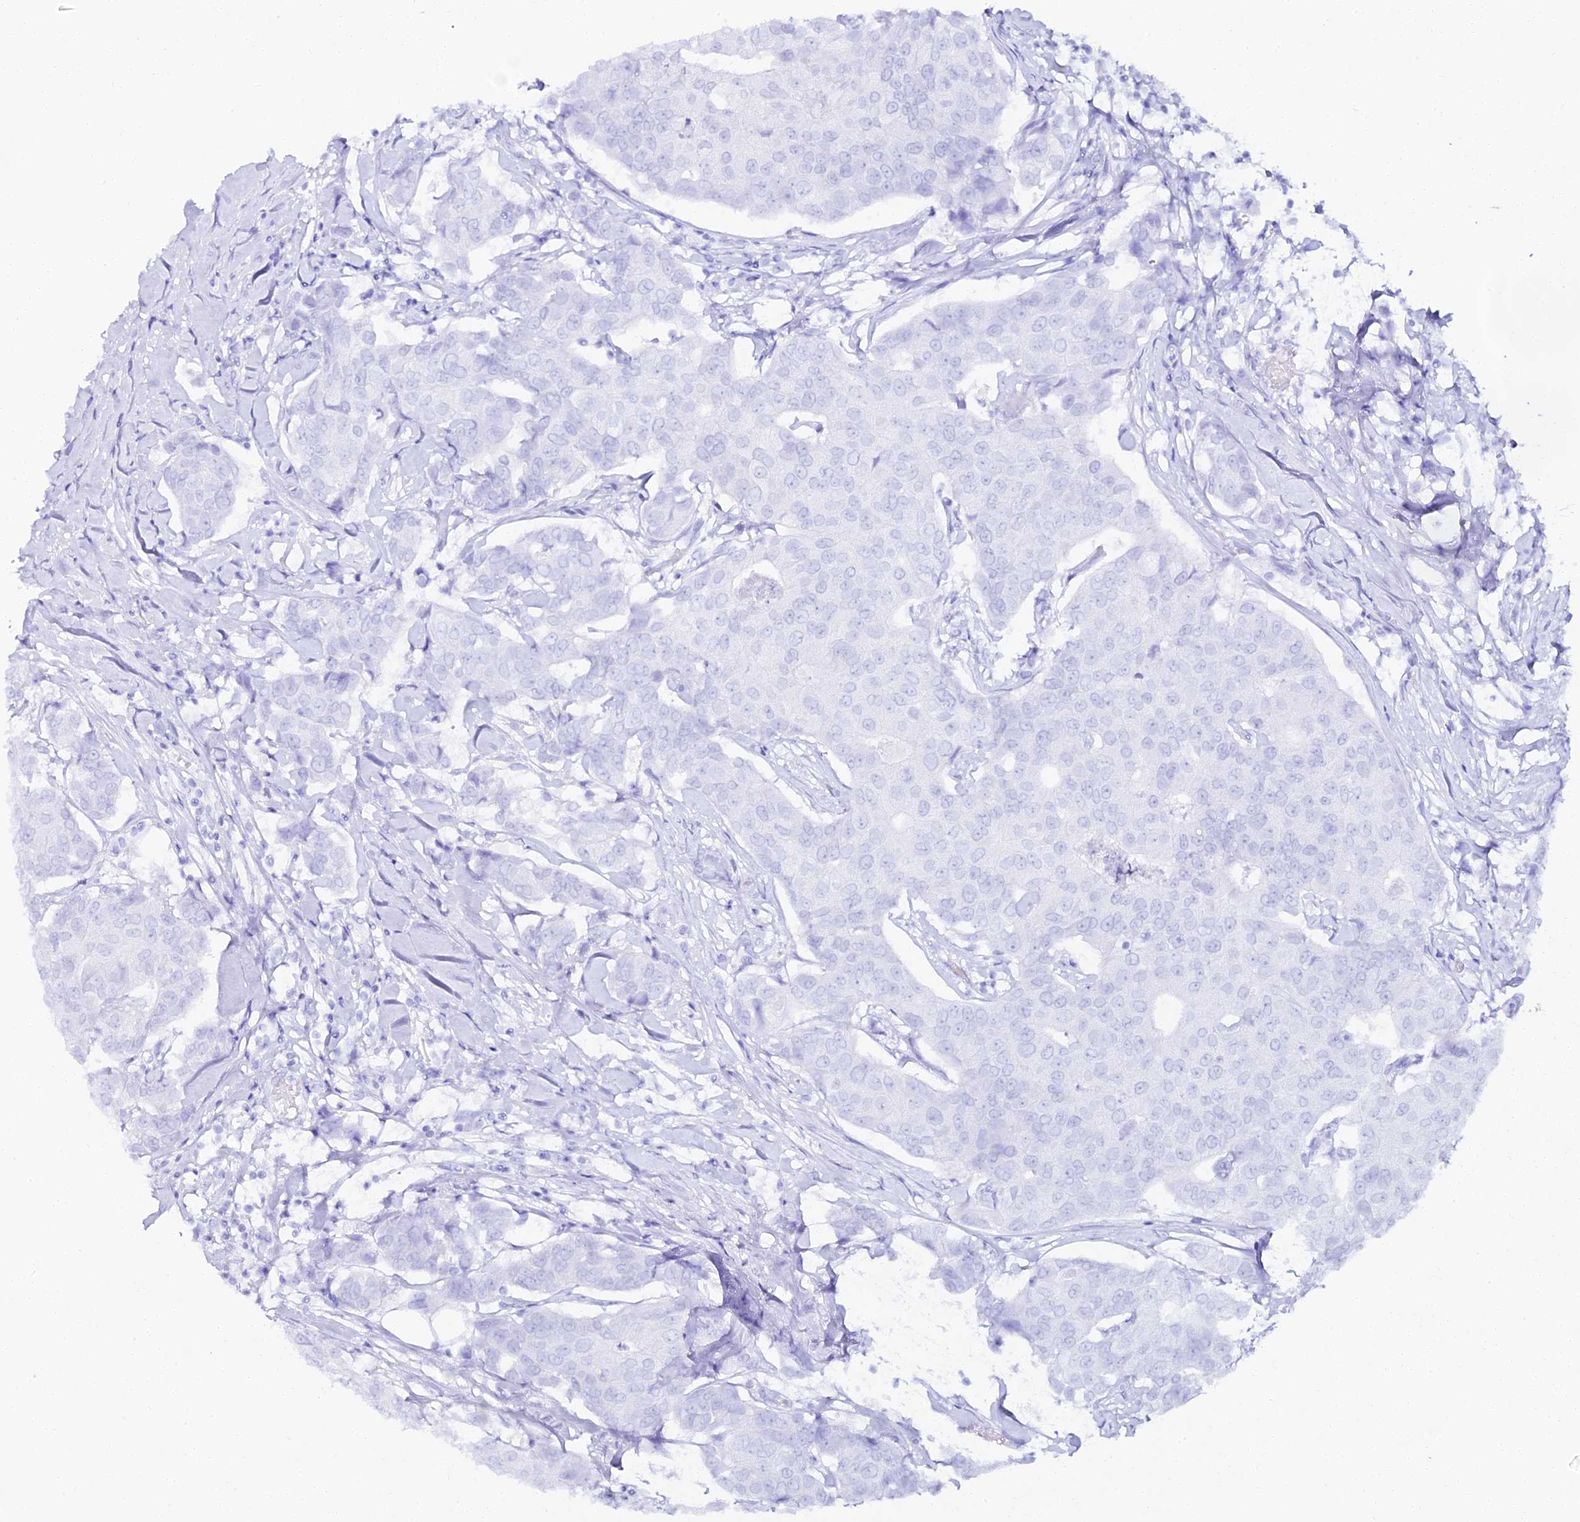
{"staining": {"intensity": "negative", "quantity": "none", "location": "none"}, "tissue": "breast cancer", "cell_type": "Tumor cells", "image_type": "cancer", "snomed": [{"axis": "morphology", "description": "Duct carcinoma"}, {"axis": "topography", "description": "Breast"}], "caption": "This is an immunohistochemistry micrograph of invasive ductal carcinoma (breast). There is no positivity in tumor cells.", "gene": "ALPG", "patient": {"sex": "female", "age": 80}}